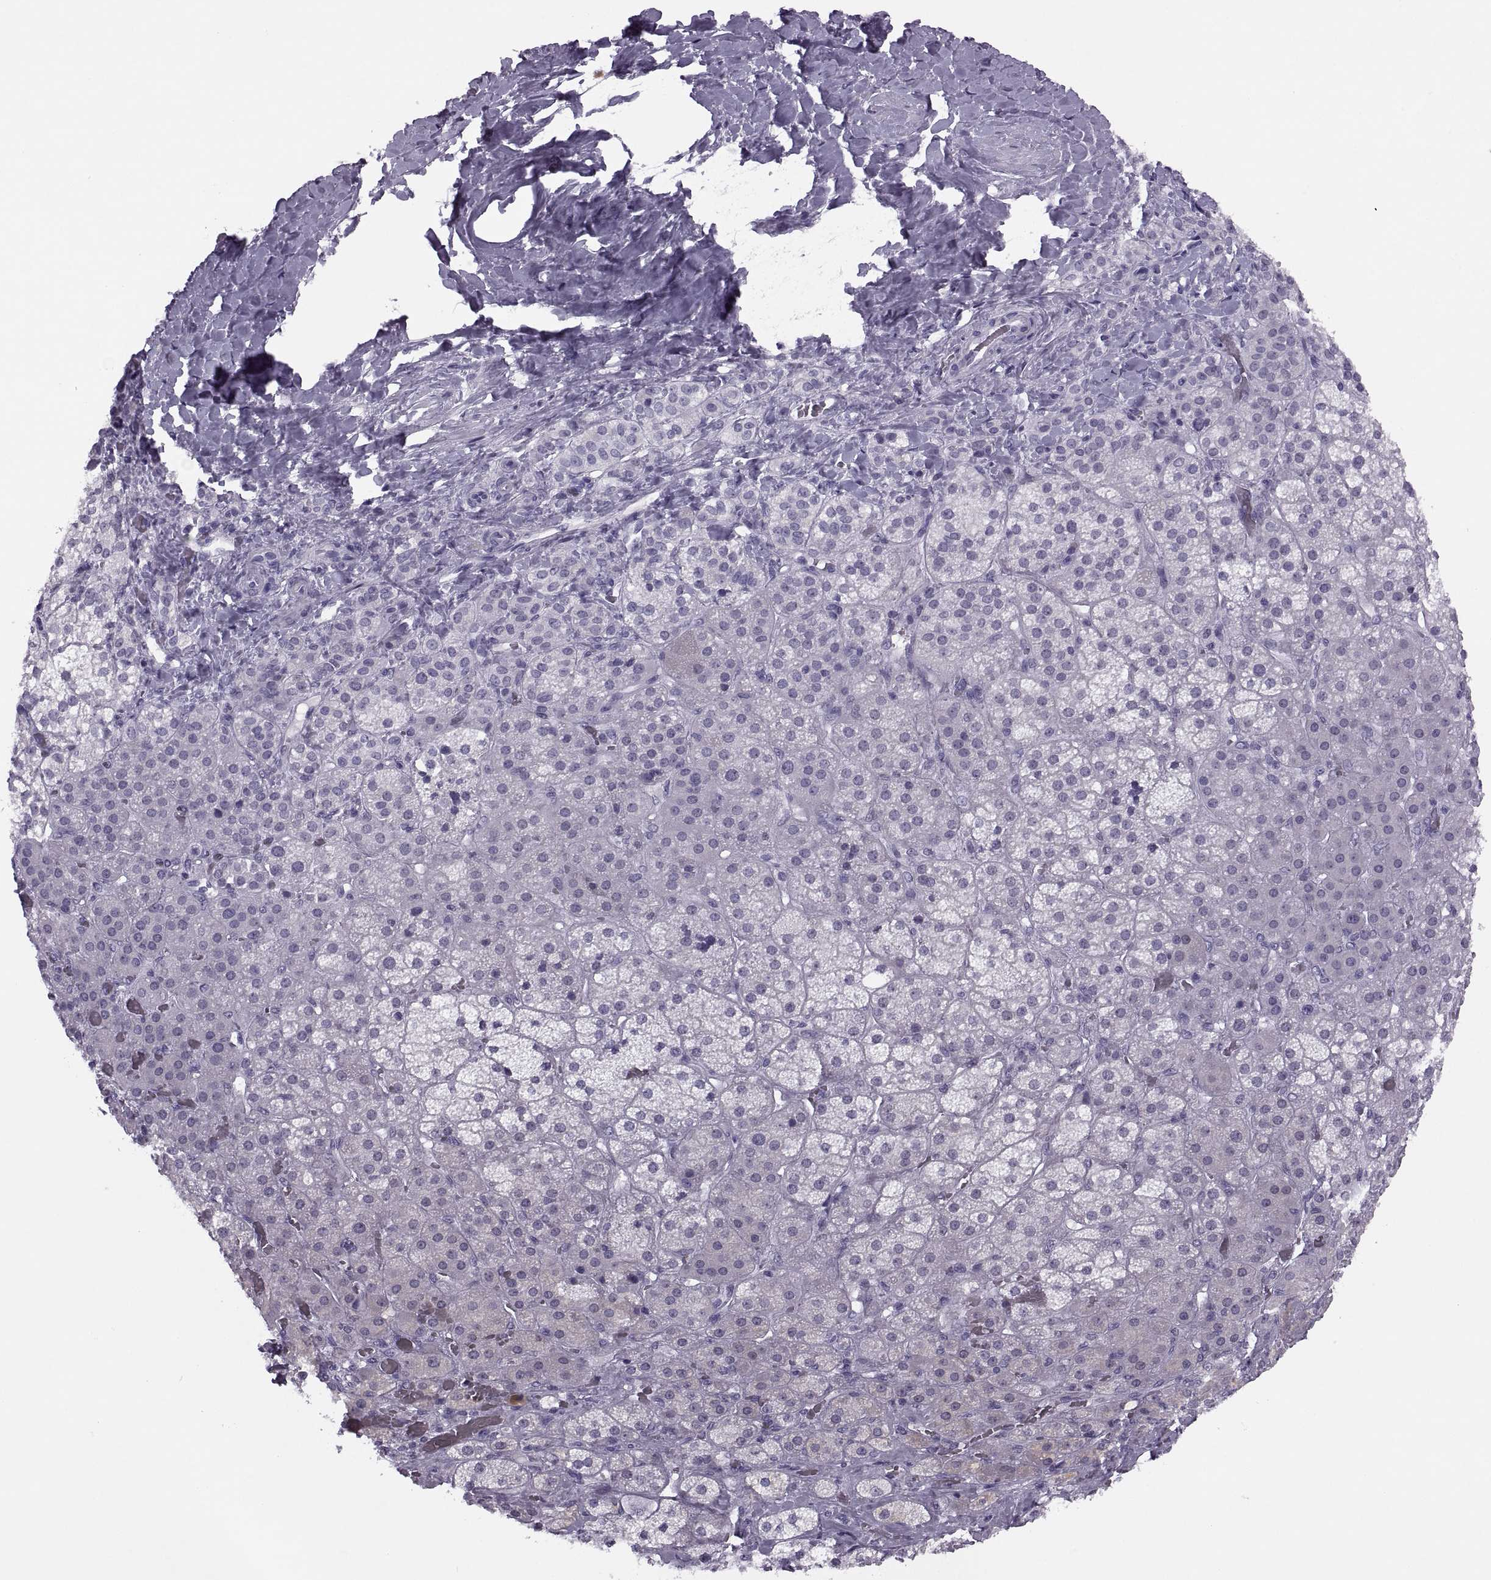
{"staining": {"intensity": "negative", "quantity": "none", "location": "none"}, "tissue": "adrenal gland", "cell_type": "Glandular cells", "image_type": "normal", "snomed": [{"axis": "morphology", "description": "Normal tissue, NOS"}, {"axis": "topography", "description": "Adrenal gland"}], "caption": "Glandular cells are negative for brown protein staining in unremarkable adrenal gland. The staining is performed using DAB brown chromogen with nuclei counter-stained in using hematoxylin.", "gene": "FAM24A", "patient": {"sex": "male", "age": 57}}